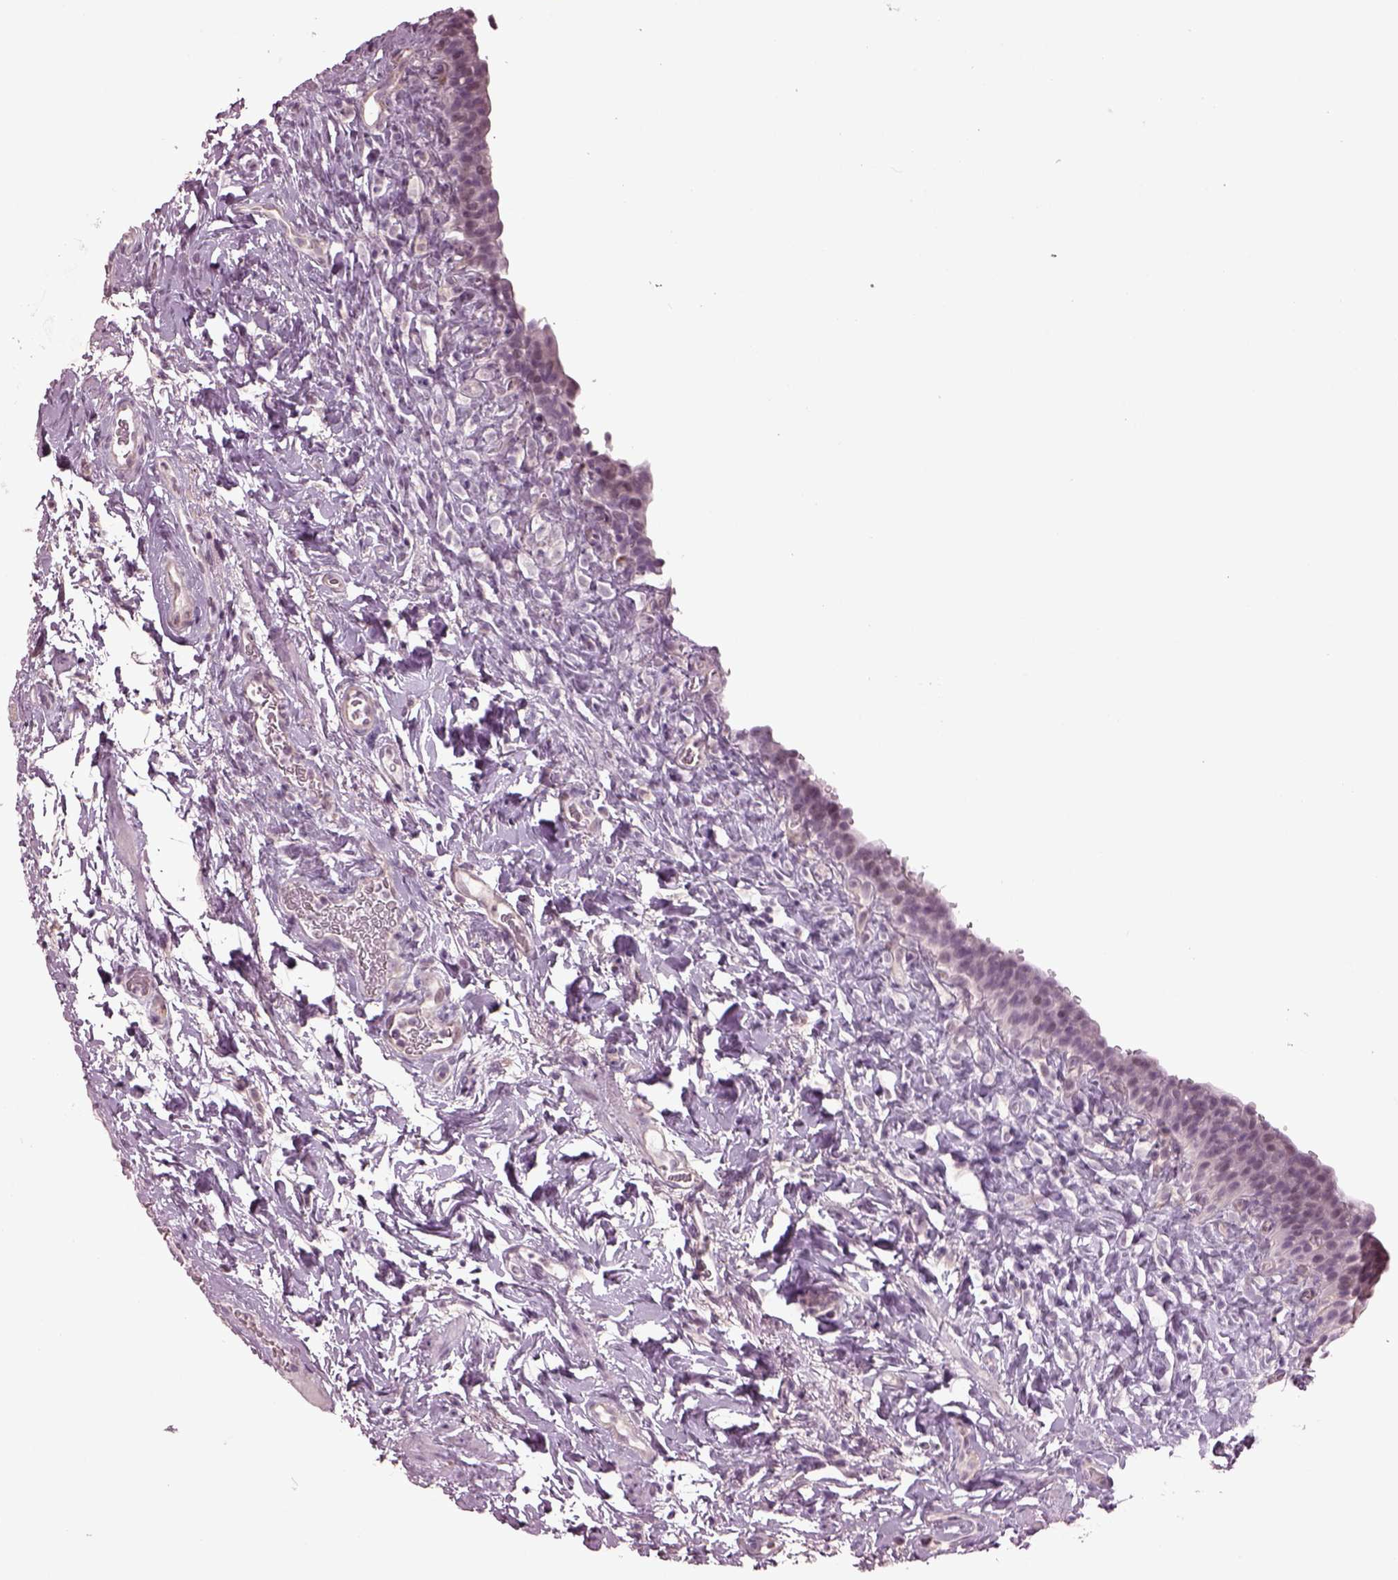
{"staining": {"intensity": "negative", "quantity": "none", "location": "none"}, "tissue": "urinary bladder", "cell_type": "Urothelial cells", "image_type": "normal", "snomed": [{"axis": "morphology", "description": "Normal tissue, NOS"}, {"axis": "topography", "description": "Urinary bladder"}], "caption": "Immunohistochemical staining of unremarkable urinary bladder displays no significant positivity in urothelial cells. The staining is performed using DAB (3,3'-diaminobenzidine) brown chromogen with nuclei counter-stained in using hematoxylin.", "gene": "GAL", "patient": {"sex": "male", "age": 76}}